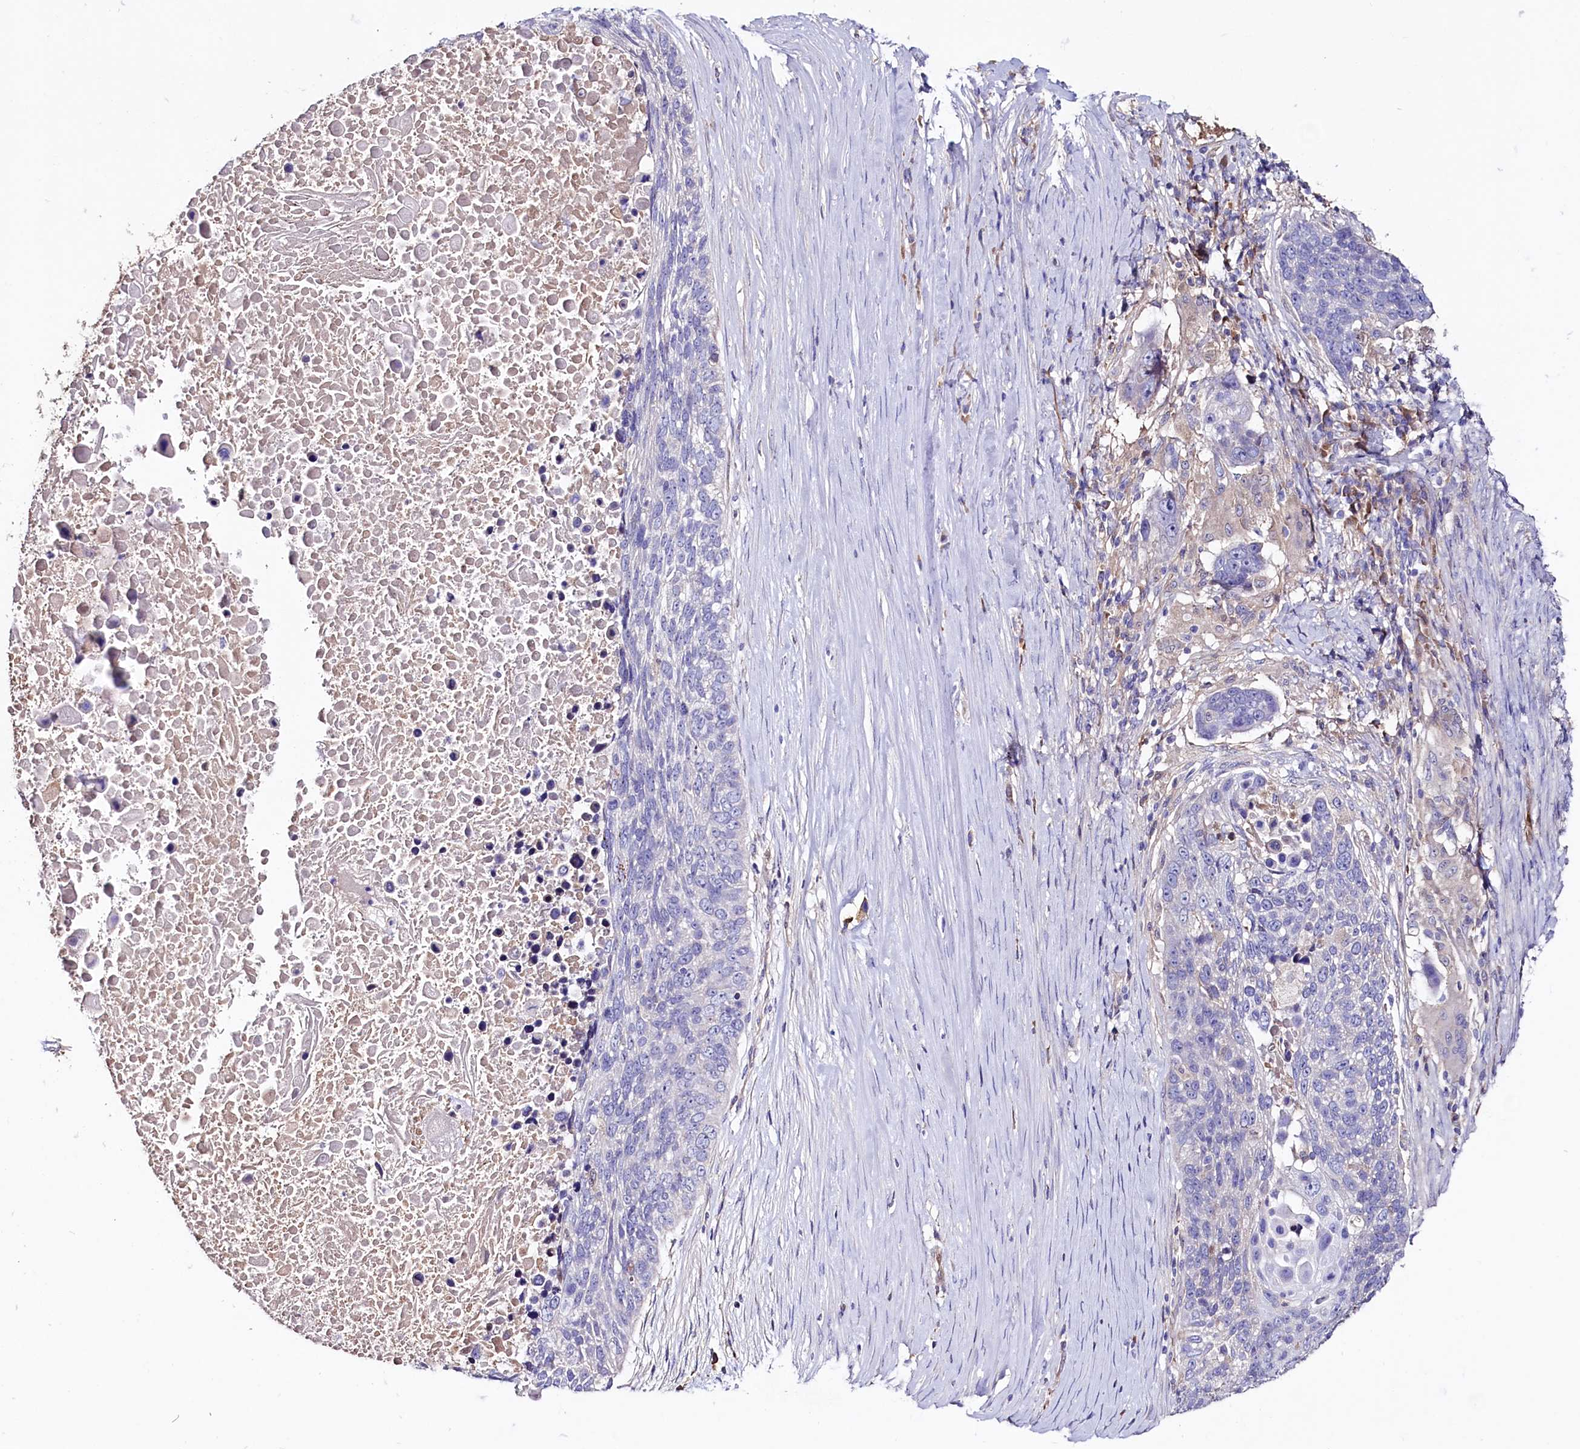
{"staining": {"intensity": "negative", "quantity": "none", "location": "none"}, "tissue": "lung cancer", "cell_type": "Tumor cells", "image_type": "cancer", "snomed": [{"axis": "morphology", "description": "Normal tissue, NOS"}, {"axis": "morphology", "description": "Squamous cell carcinoma, NOS"}, {"axis": "topography", "description": "Lymph node"}, {"axis": "topography", "description": "Lung"}], "caption": "Immunohistochemical staining of lung cancer exhibits no significant staining in tumor cells.", "gene": "IL17RD", "patient": {"sex": "male", "age": 66}}